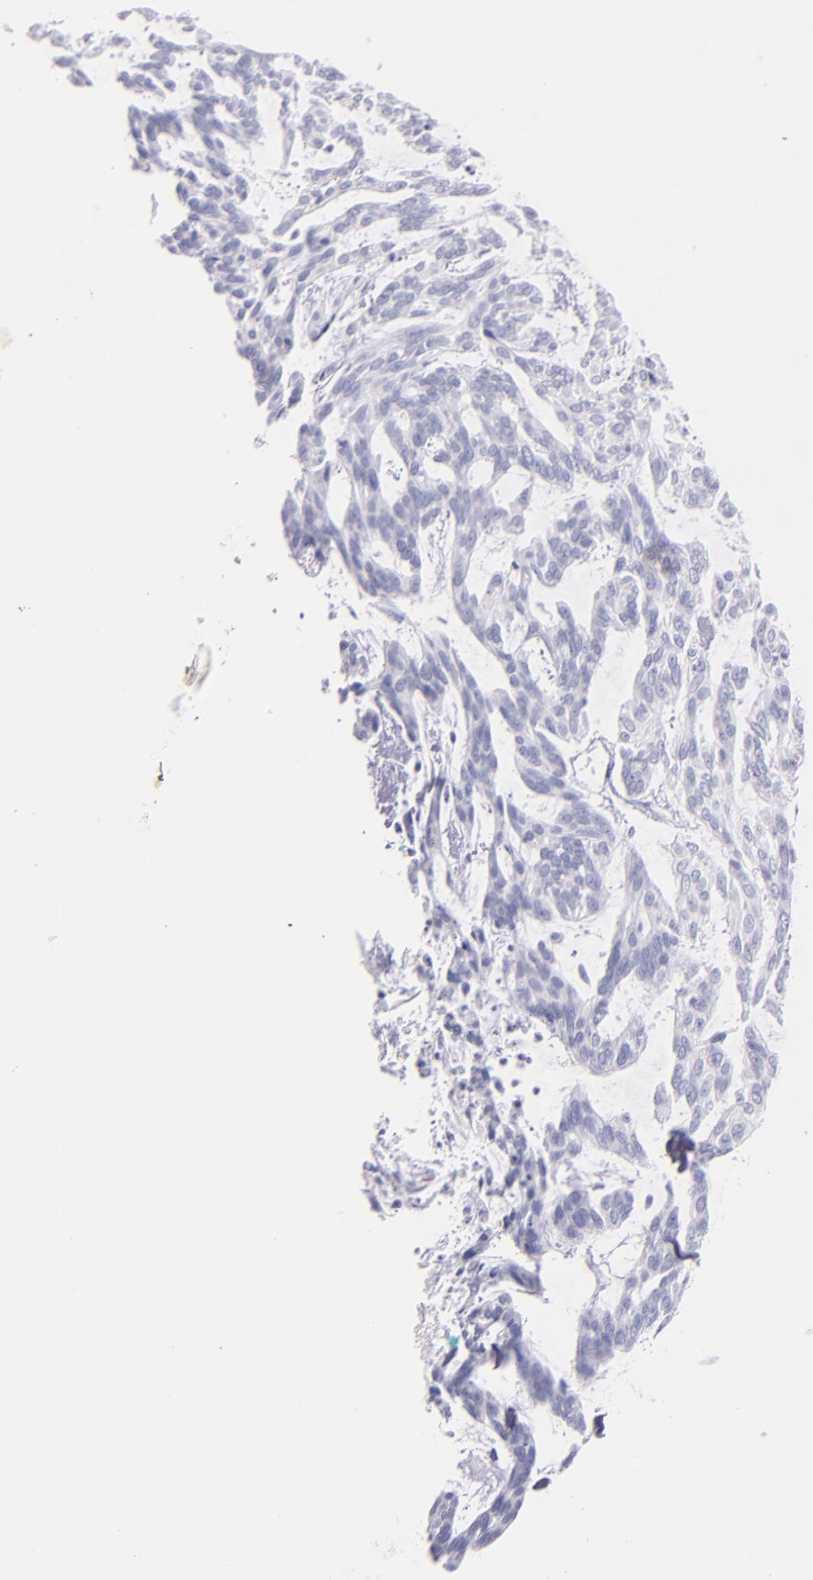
{"staining": {"intensity": "negative", "quantity": "none", "location": "none"}, "tissue": "skin cancer", "cell_type": "Tumor cells", "image_type": "cancer", "snomed": [{"axis": "morphology", "description": "Normal tissue, NOS"}, {"axis": "morphology", "description": "Basal cell carcinoma"}, {"axis": "topography", "description": "Skin"}], "caption": "Tumor cells are negative for brown protein staining in skin cancer. Brightfield microscopy of immunohistochemistry (IHC) stained with DAB (brown) and hematoxylin (blue), captured at high magnification.", "gene": "IRF4", "patient": {"sex": "female", "age": 71}}